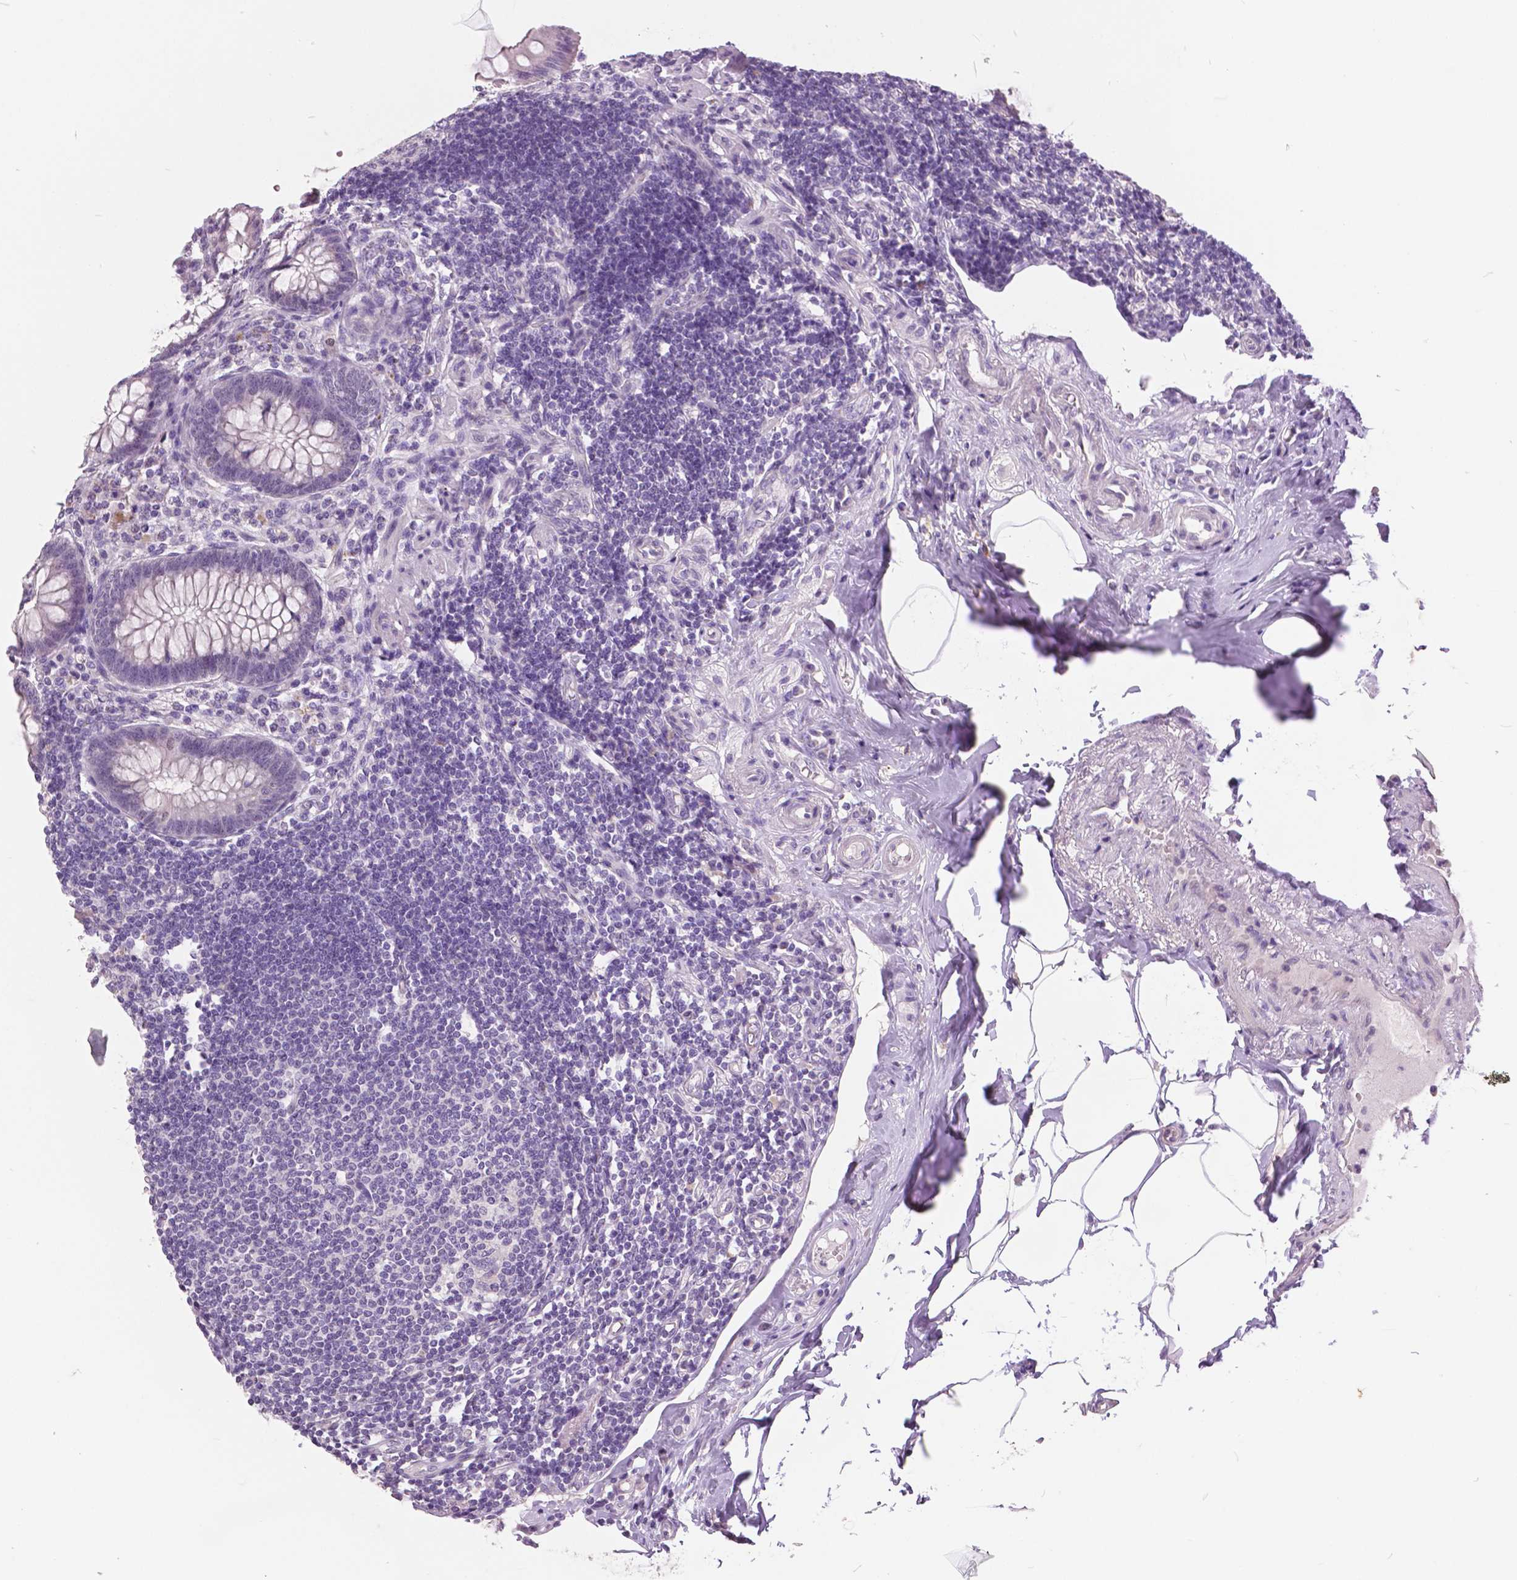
{"staining": {"intensity": "negative", "quantity": "none", "location": "none"}, "tissue": "appendix", "cell_type": "Glandular cells", "image_type": "normal", "snomed": [{"axis": "morphology", "description": "Normal tissue, NOS"}, {"axis": "topography", "description": "Appendix"}], "caption": "Glandular cells show no significant protein staining in normal appendix. Nuclei are stained in blue.", "gene": "FOXA1", "patient": {"sex": "female", "age": 57}}